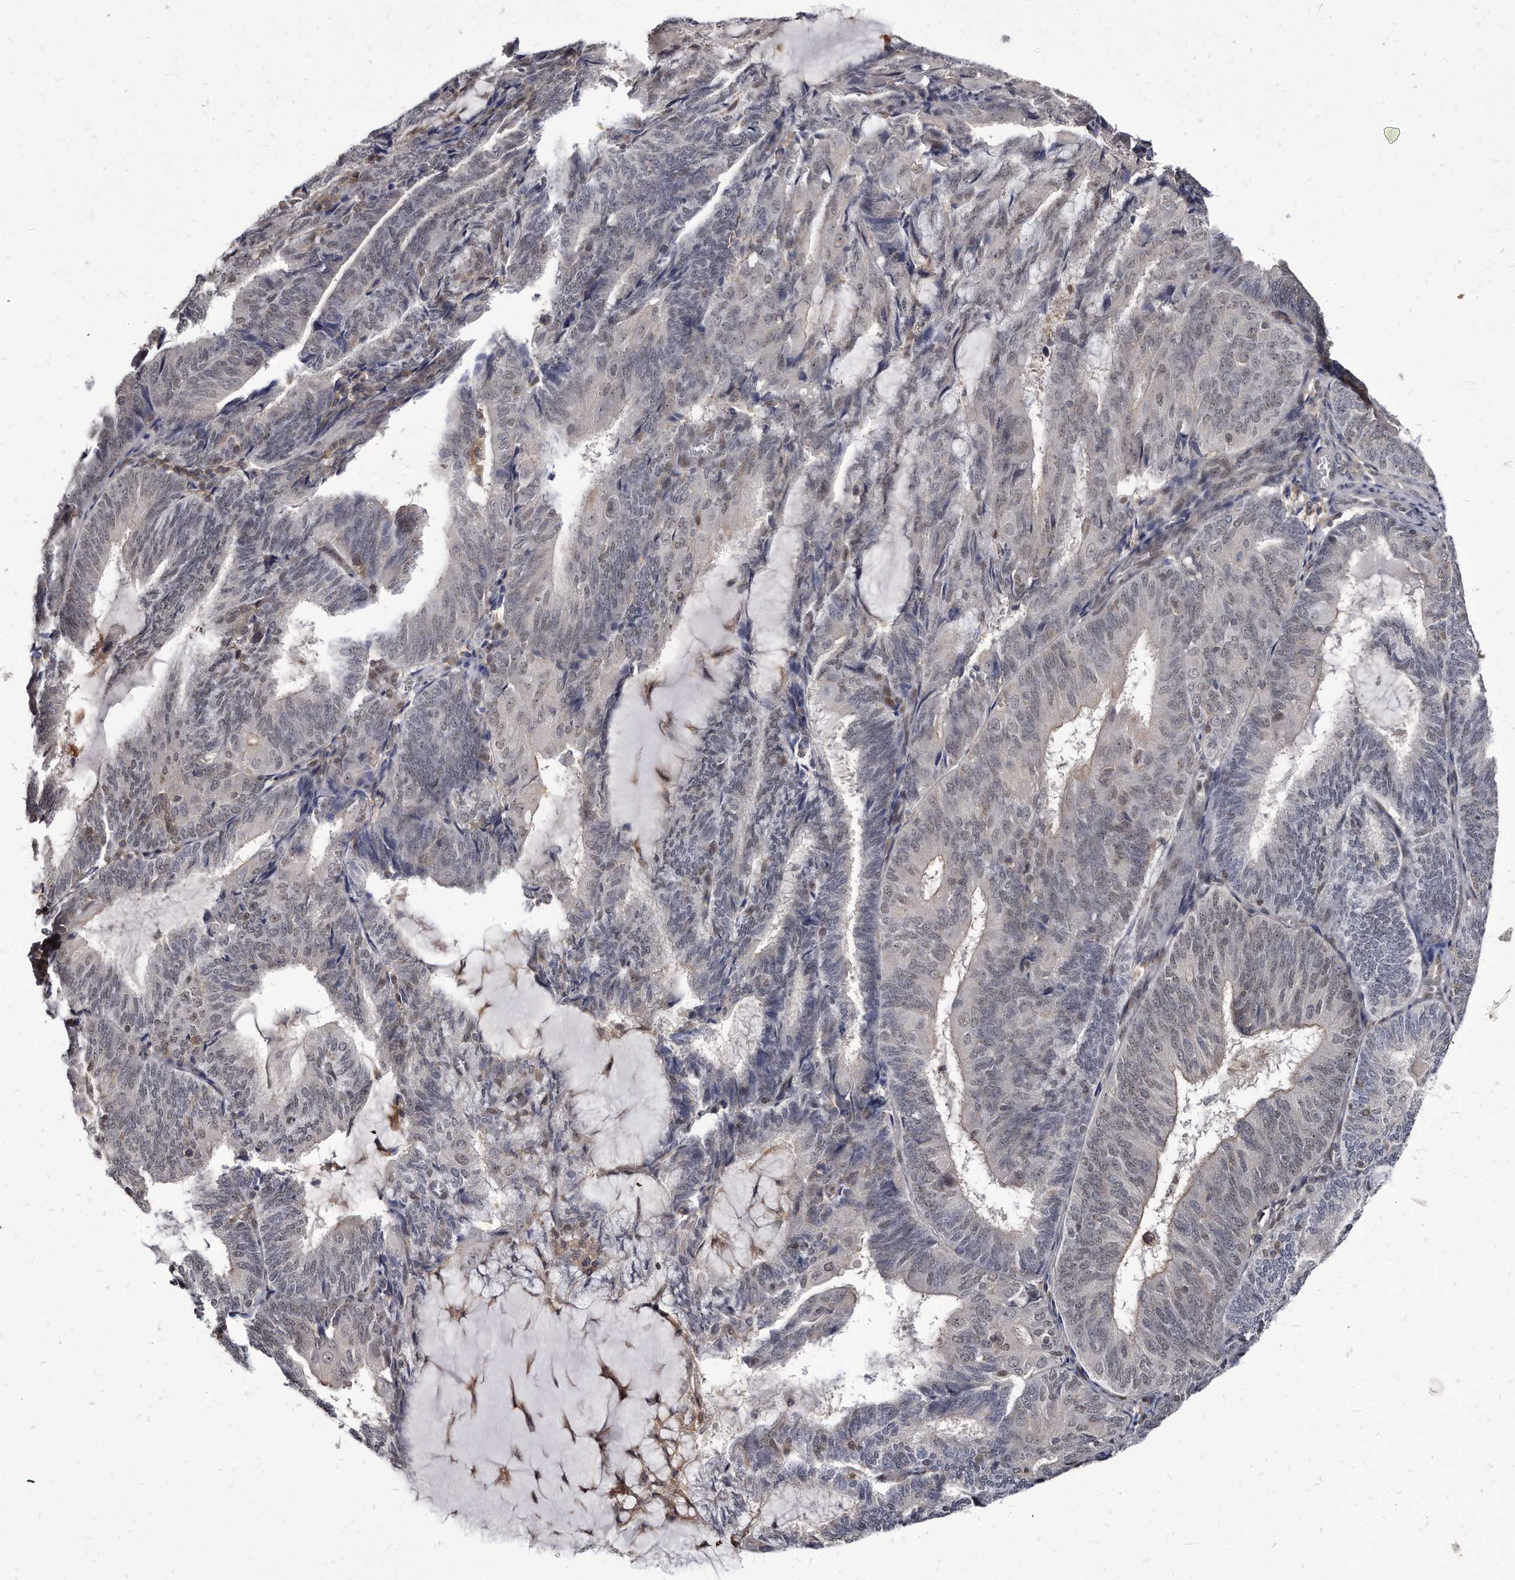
{"staining": {"intensity": "weak", "quantity": "25%-75%", "location": "nuclear"}, "tissue": "endometrial cancer", "cell_type": "Tumor cells", "image_type": "cancer", "snomed": [{"axis": "morphology", "description": "Adenocarcinoma, NOS"}, {"axis": "topography", "description": "Endometrium"}], "caption": "This image shows endometrial cancer stained with immunohistochemistry to label a protein in brown. The nuclear of tumor cells show weak positivity for the protein. Nuclei are counter-stained blue.", "gene": "KLHDC3", "patient": {"sex": "female", "age": 81}}